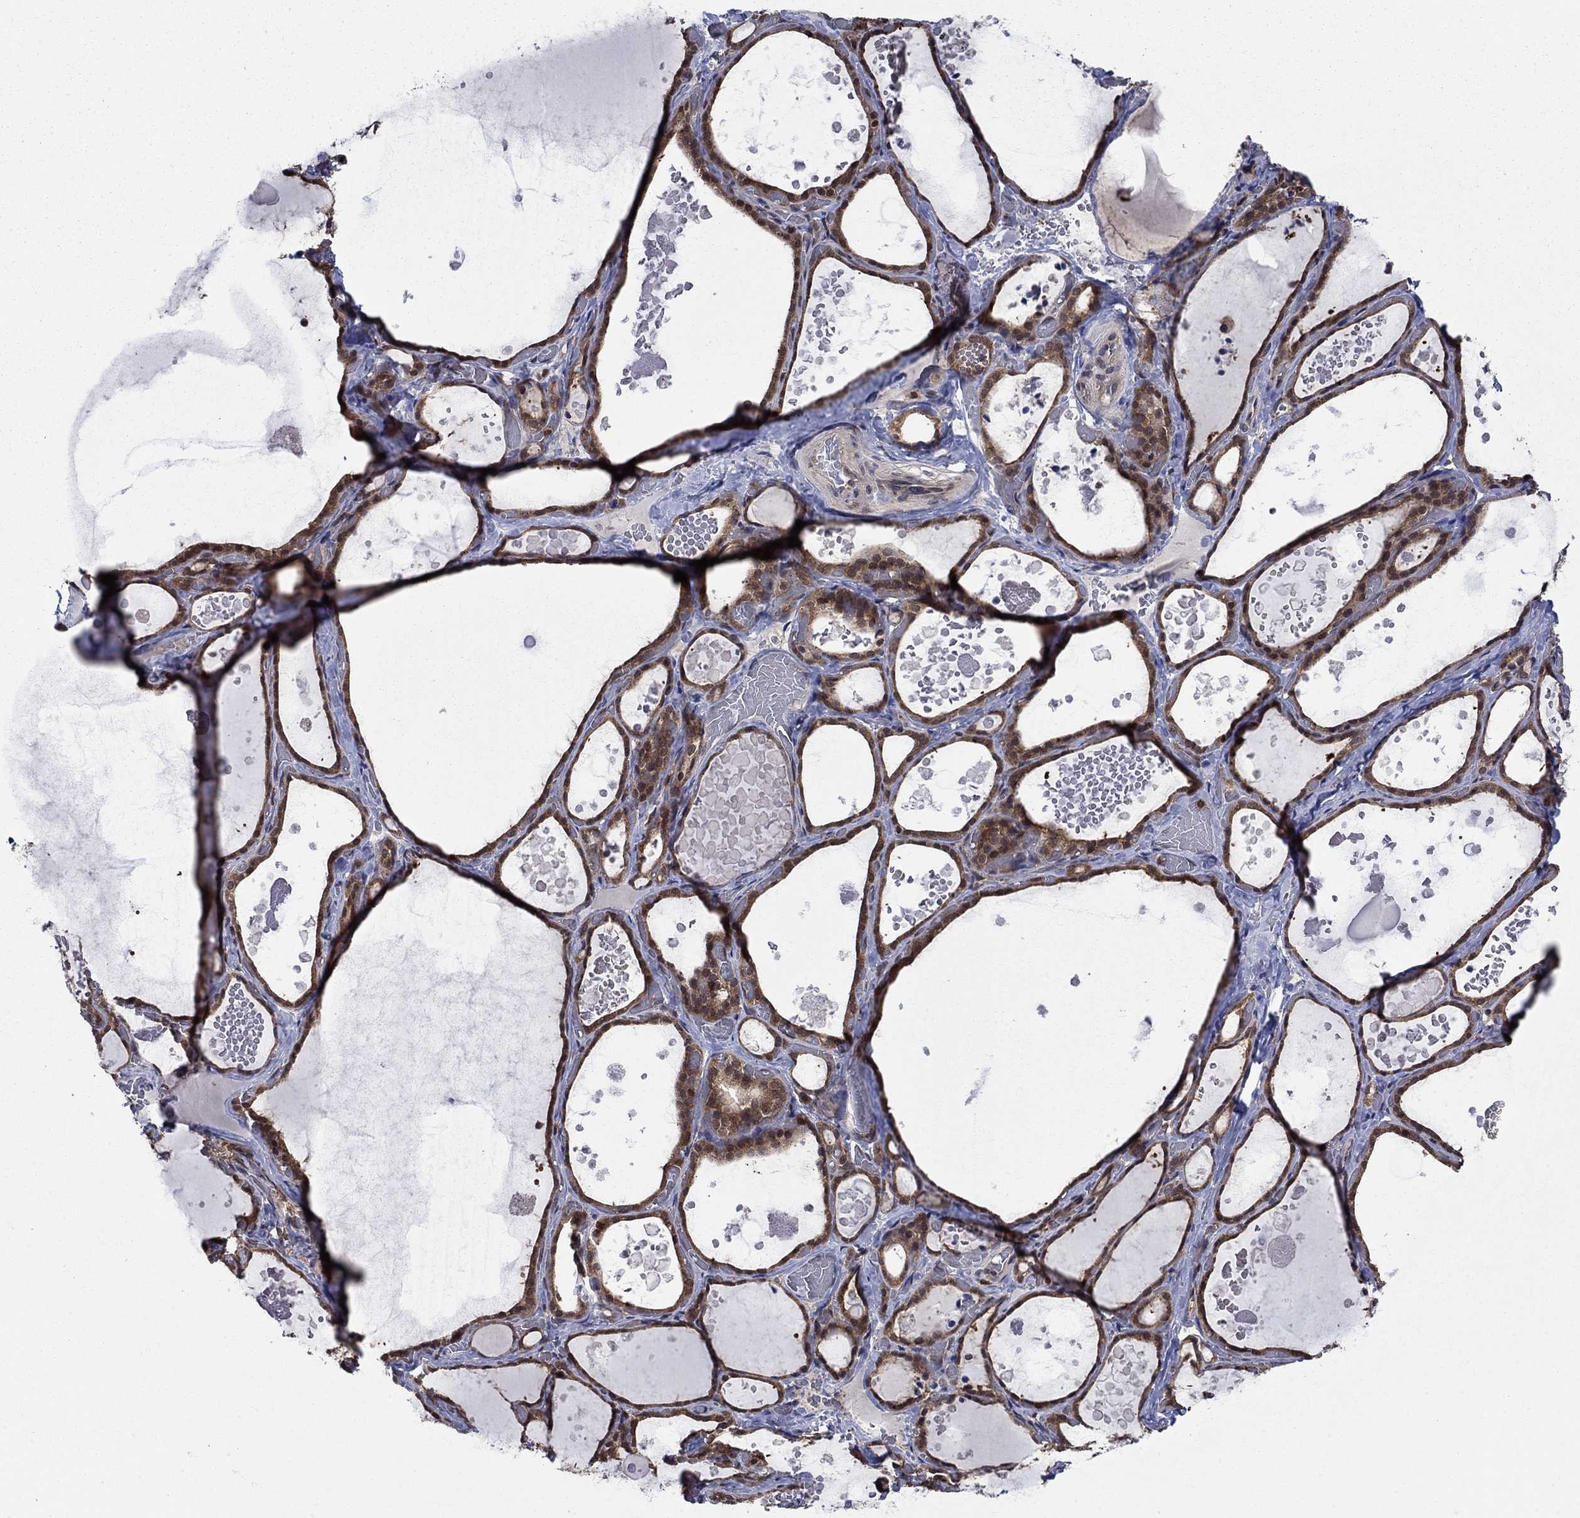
{"staining": {"intensity": "strong", "quantity": ">75%", "location": "cytoplasmic/membranous"}, "tissue": "thyroid gland", "cell_type": "Glandular cells", "image_type": "normal", "snomed": [{"axis": "morphology", "description": "Normal tissue, NOS"}, {"axis": "topography", "description": "Thyroid gland"}], "caption": "Human thyroid gland stained for a protein (brown) demonstrates strong cytoplasmic/membranous positive staining in about >75% of glandular cells.", "gene": "CACYBP", "patient": {"sex": "female", "age": 56}}